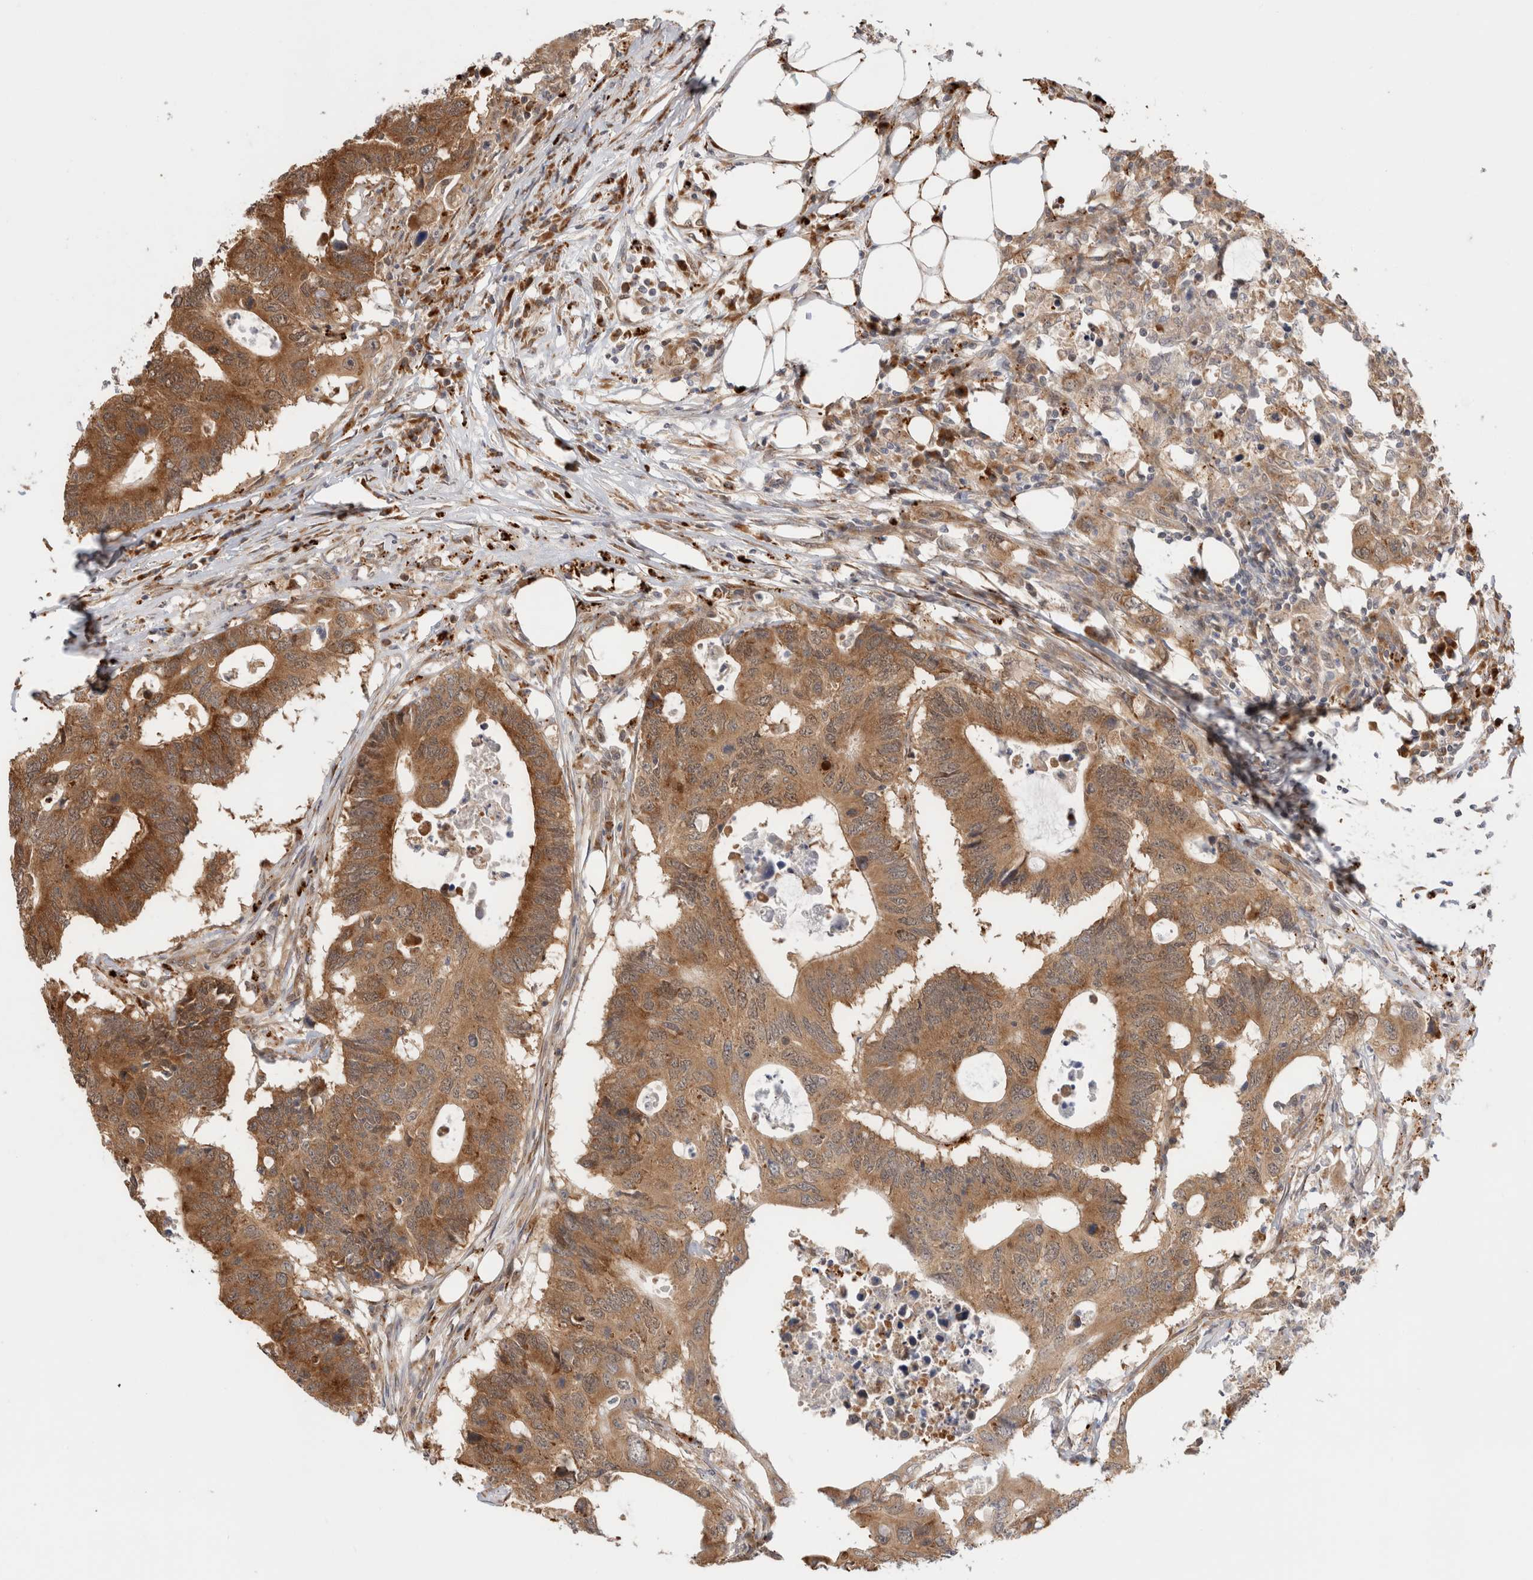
{"staining": {"intensity": "moderate", "quantity": ">75%", "location": "cytoplasmic/membranous"}, "tissue": "colorectal cancer", "cell_type": "Tumor cells", "image_type": "cancer", "snomed": [{"axis": "morphology", "description": "Adenocarcinoma, NOS"}, {"axis": "topography", "description": "Colon"}], "caption": "IHC (DAB (3,3'-diaminobenzidine)) staining of human colorectal adenocarcinoma shows moderate cytoplasmic/membranous protein staining in approximately >75% of tumor cells. The staining is performed using DAB brown chromogen to label protein expression. The nuclei are counter-stained blue using hematoxylin.", "gene": "ACTL9", "patient": {"sex": "male", "age": 71}}